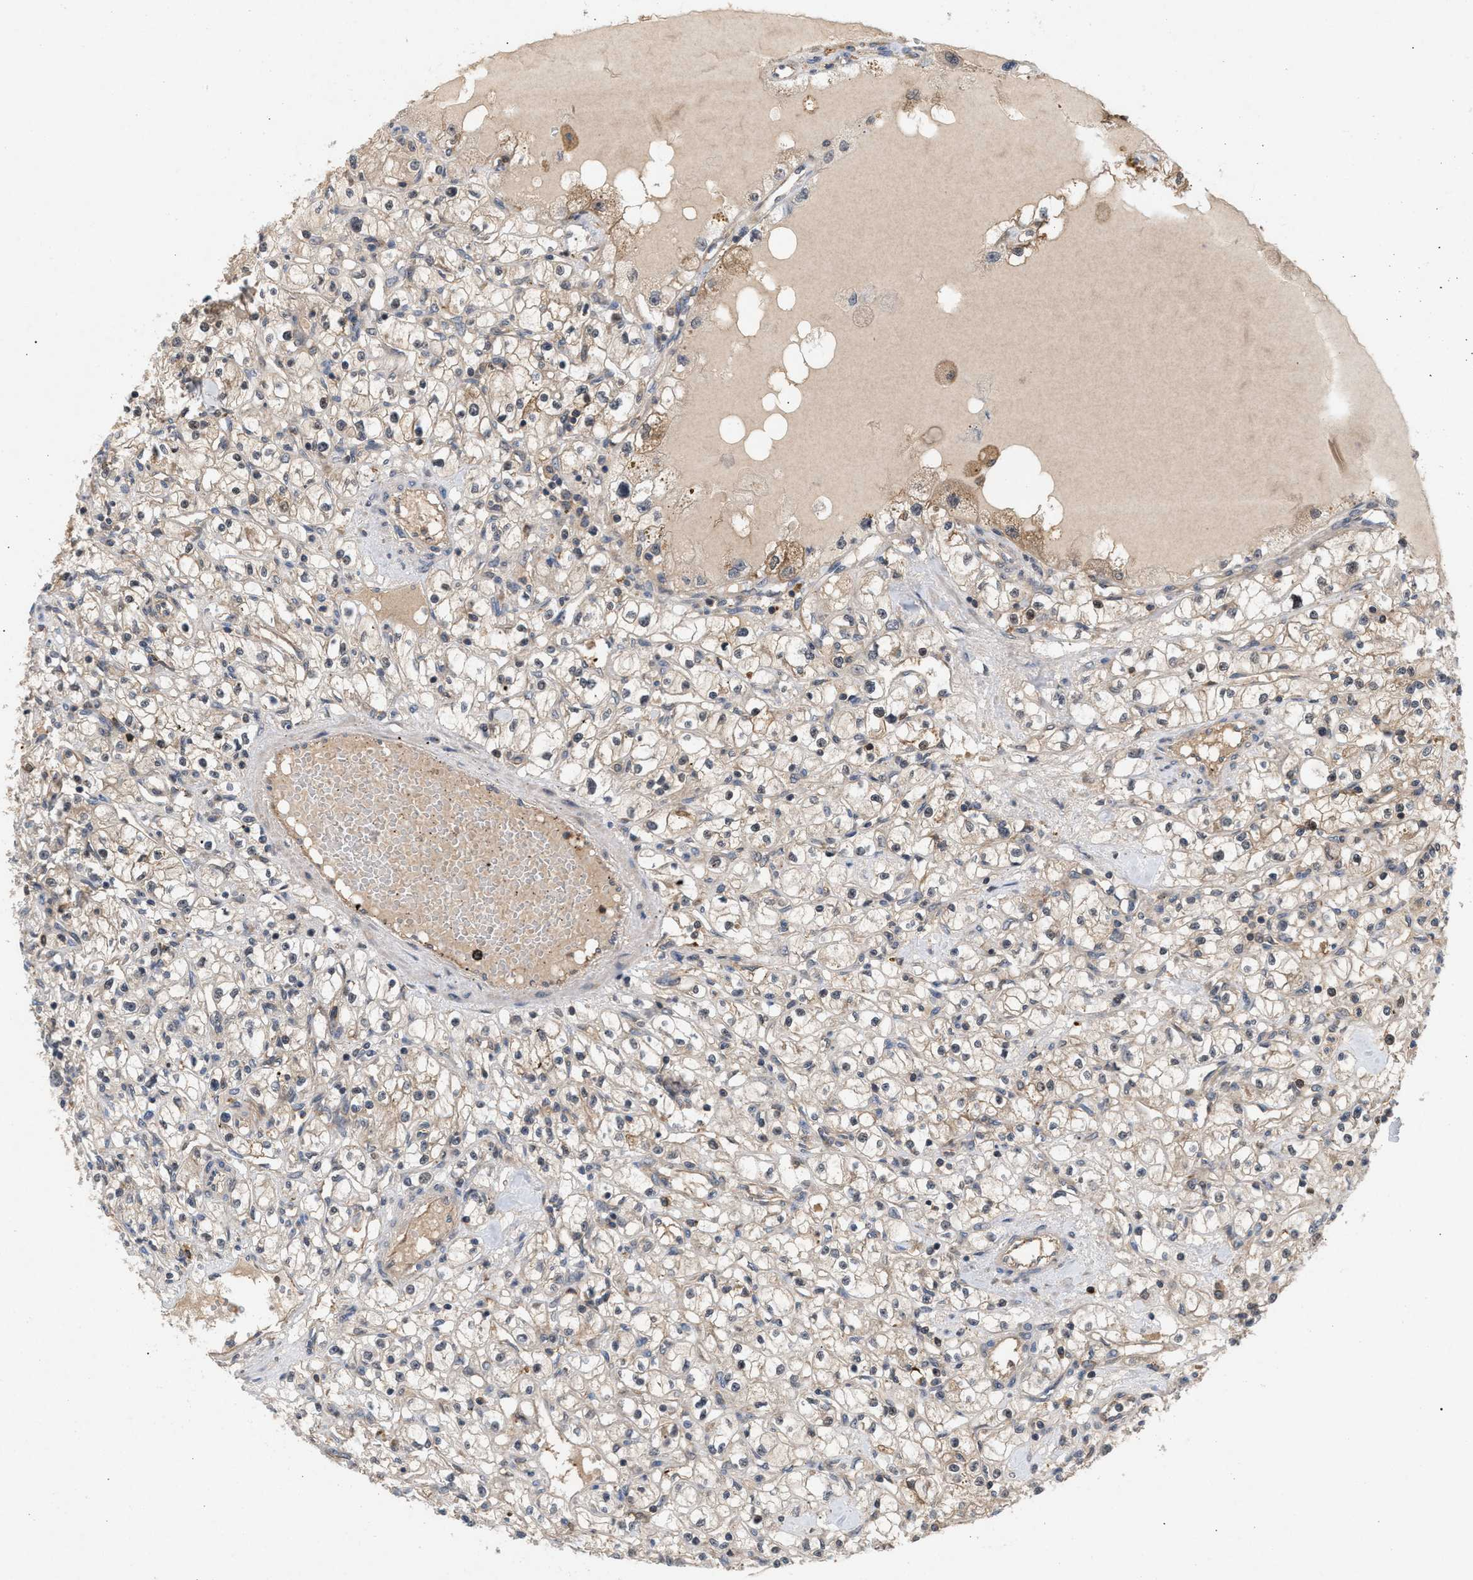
{"staining": {"intensity": "moderate", "quantity": ">75%", "location": "cytoplasmic/membranous"}, "tissue": "renal cancer", "cell_type": "Tumor cells", "image_type": "cancer", "snomed": [{"axis": "morphology", "description": "Adenocarcinoma, NOS"}, {"axis": "topography", "description": "Kidney"}], "caption": "Tumor cells show medium levels of moderate cytoplasmic/membranous positivity in about >75% of cells in human renal cancer. (Stains: DAB (3,3'-diaminobenzidine) in brown, nuclei in blue, Microscopy: brightfield microscopy at high magnification).", "gene": "GLOD4", "patient": {"sex": "male", "age": 56}}